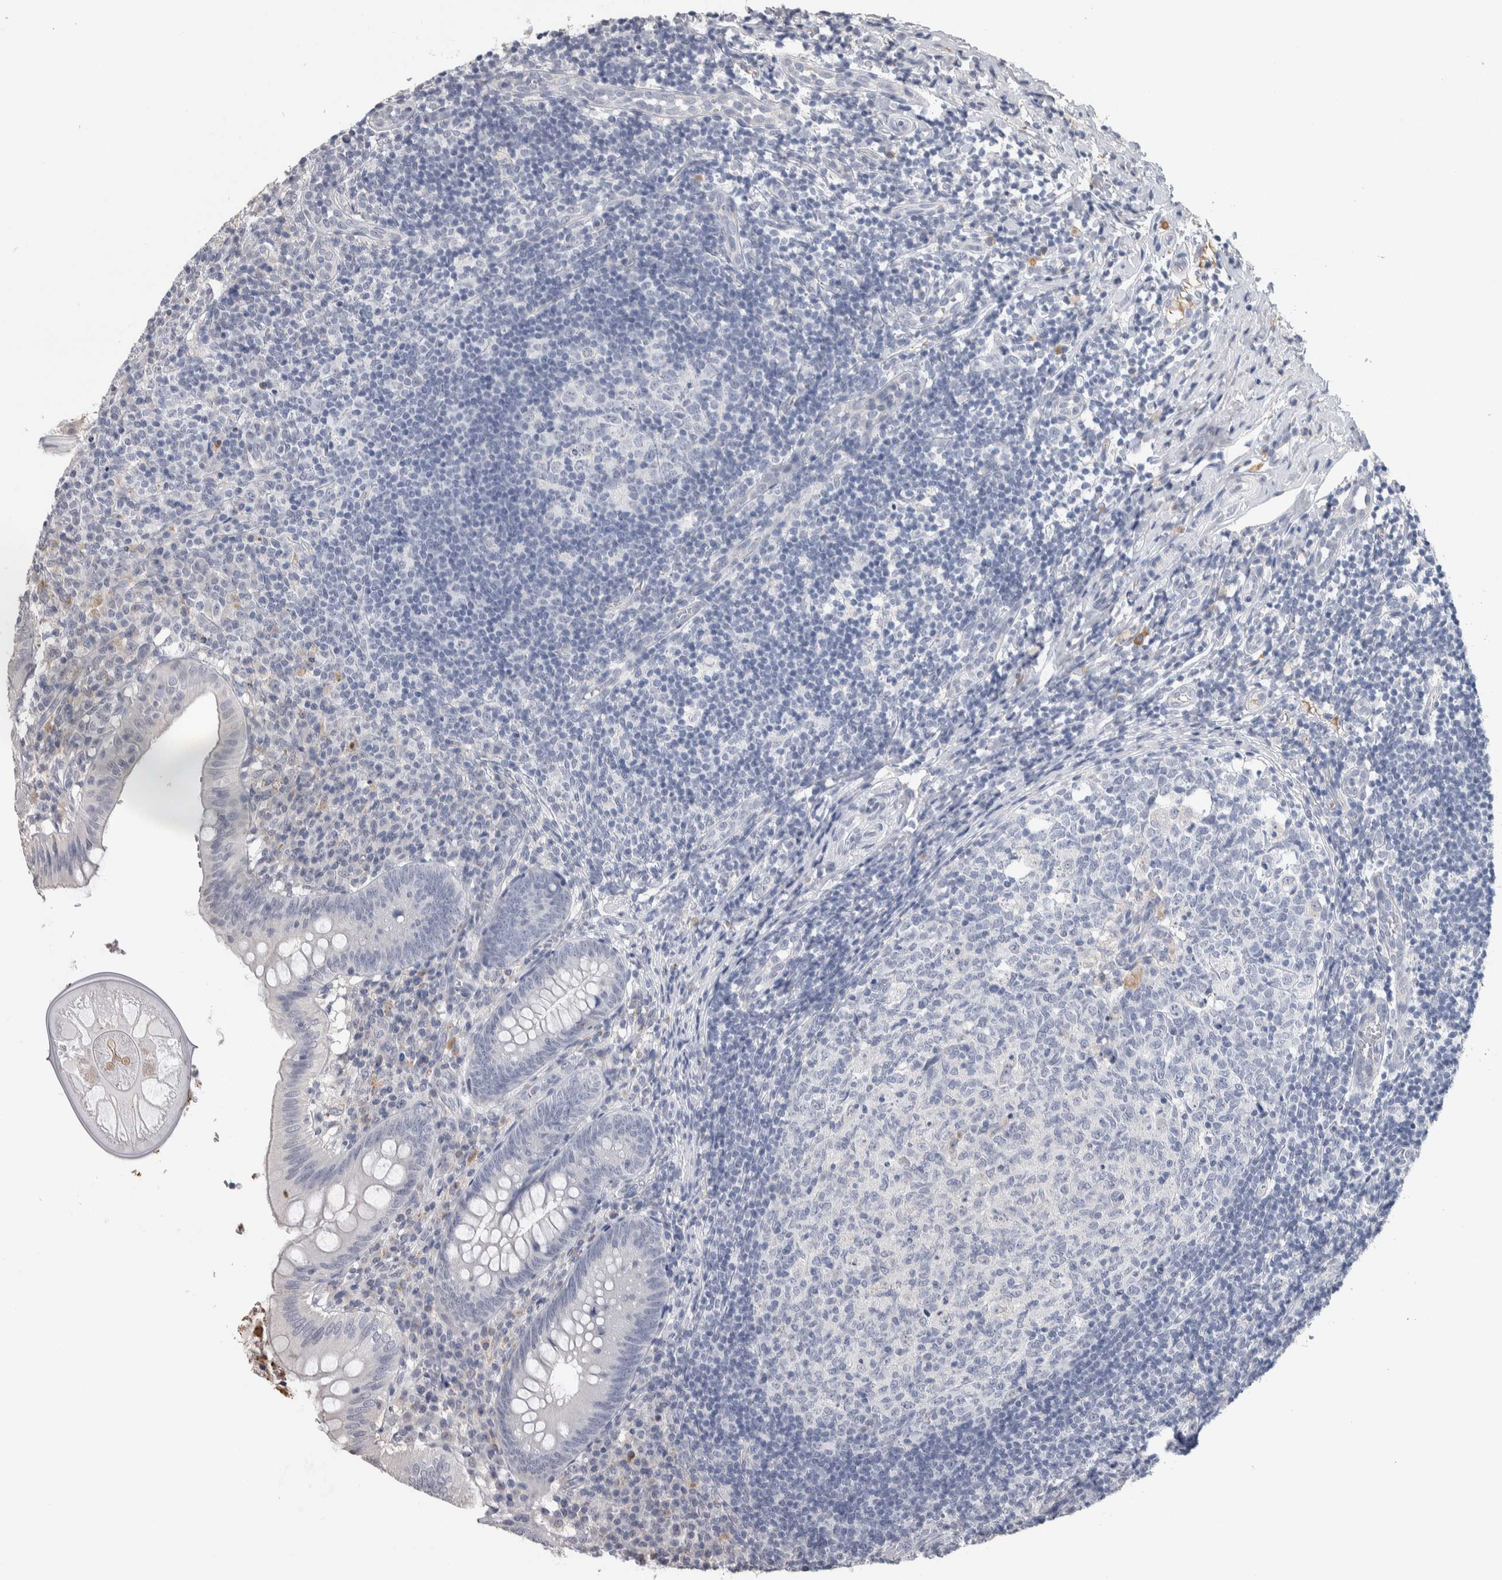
{"staining": {"intensity": "negative", "quantity": "none", "location": "none"}, "tissue": "appendix", "cell_type": "Glandular cells", "image_type": "normal", "snomed": [{"axis": "morphology", "description": "Normal tissue, NOS"}, {"axis": "topography", "description": "Appendix"}], "caption": "This is a photomicrograph of IHC staining of benign appendix, which shows no staining in glandular cells. The staining was performed using DAB (3,3'-diaminobenzidine) to visualize the protein expression in brown, while the nuclei were stained in blue with hematoxylin (Magnification: 20x).", "gene": "TMEM102", "patient": {"sex": "male", "age": 8}}